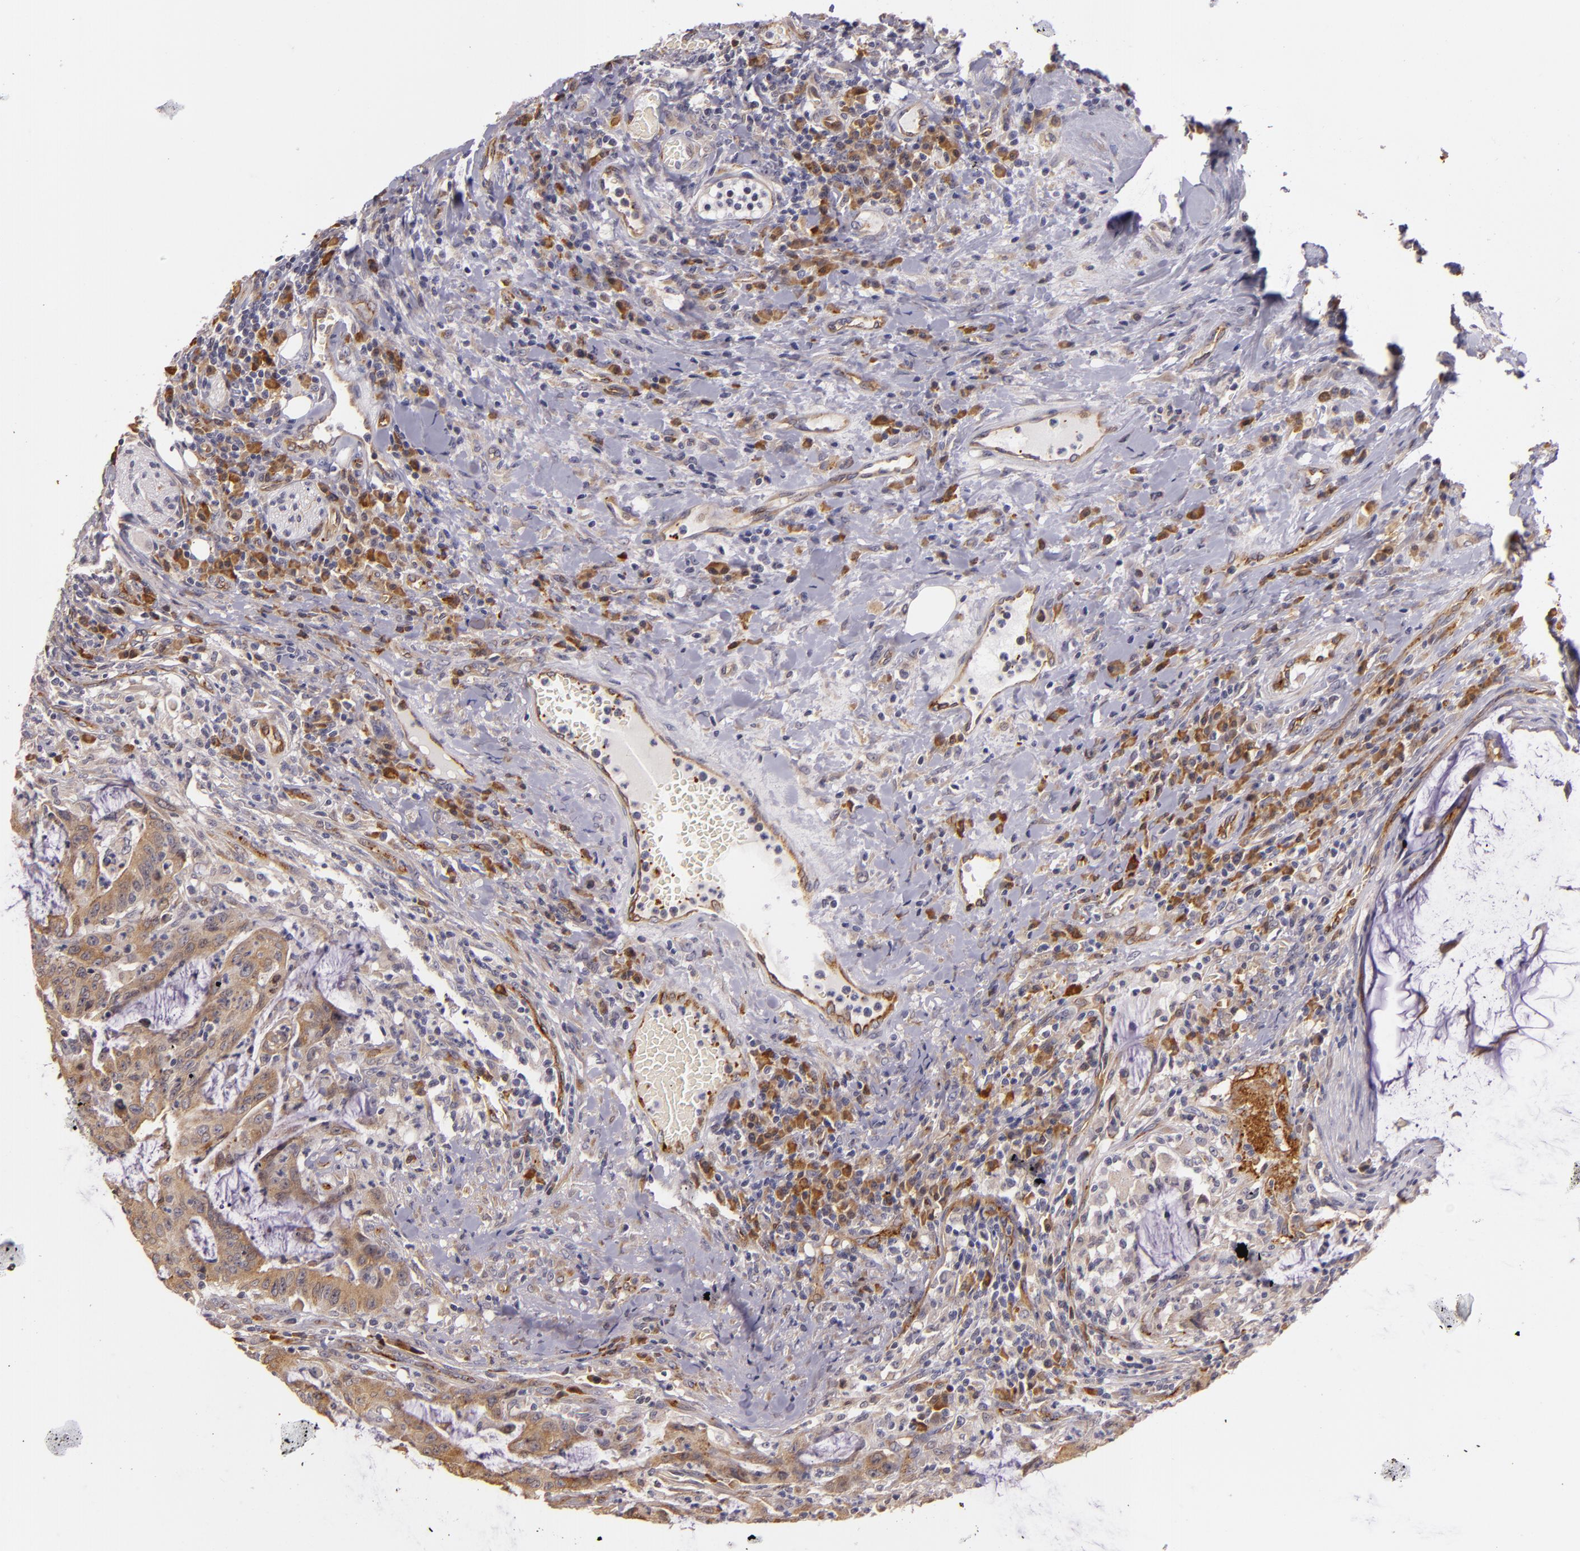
{"staining": {"intensity": "weak", "quantity": ">75%", "location": "cytoplasmic/membranous"}, "tissue": "colorectal cancer", "cell_type": "Tumor cells", "image_type": "cancer", "snomed": [{"axis": "morphology", "description": "Adenocarcinoma, NOS"}, {"axis": "topography", "description": "Colon"}], "caption": "Immunohistochemical staining of colorectal cancer reveals weak cytoplasmic/membranous protein positivity in about >75% of tumor cells.", "gene": "SYTL4", "patient": {"sex": "male", "age": 54}}